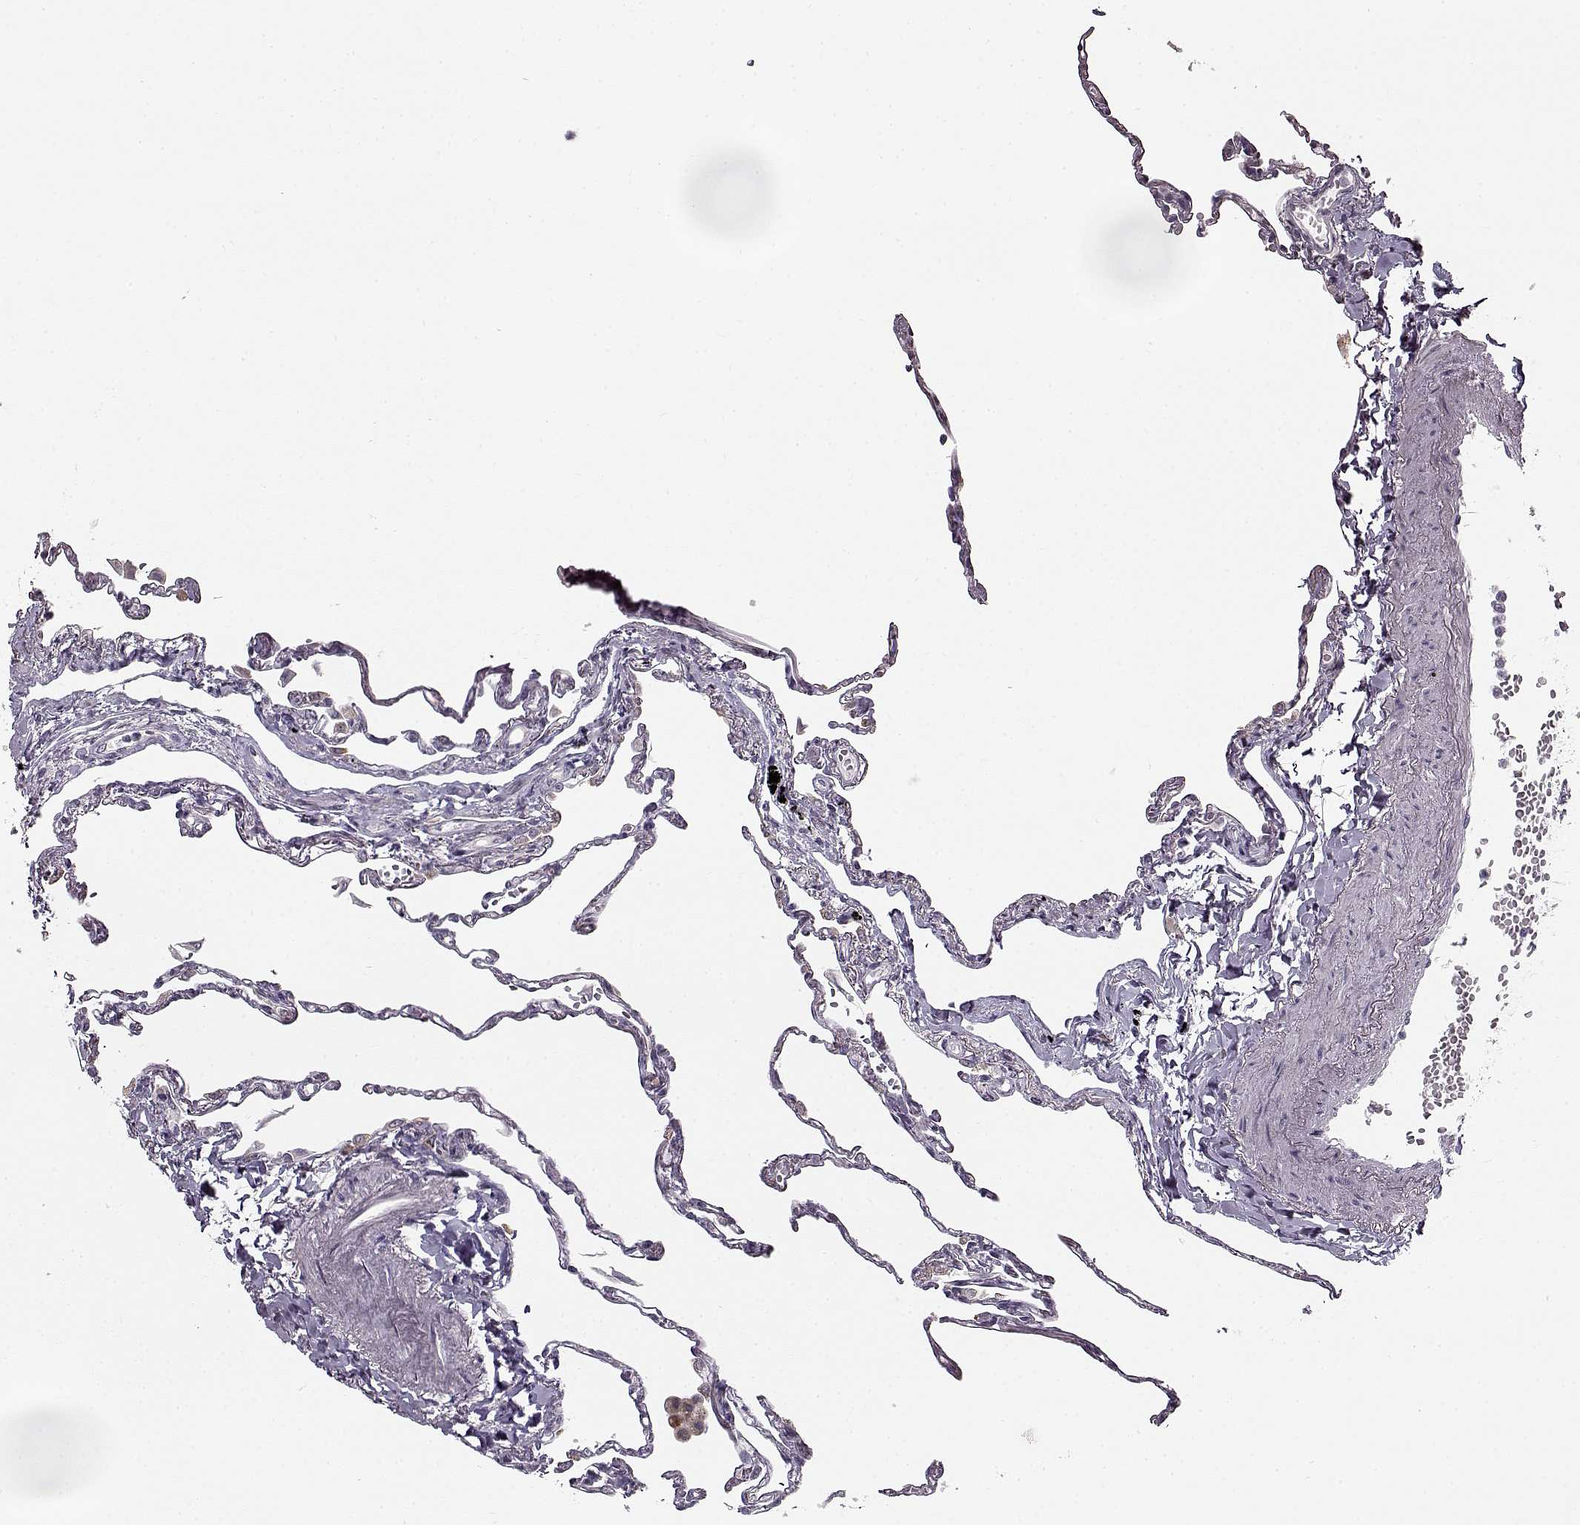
{"staining": {"intensity": "negative", "quantity": "none", "location": "none"}, "tissue": "lung", "cell_type": "Alveolar cells", "image_type": "normal", "snomed": [{"axis": "morphology", "description": "Normal tissue, NOS"}, {"axis": "topography", "description": "Lung"}], "caption": "Immunohistochemical staining of benign lung shows no significant expression in alveolar cells.", "gene": "MAP6D1", "patient": {"sex": "male", "age": 78}}